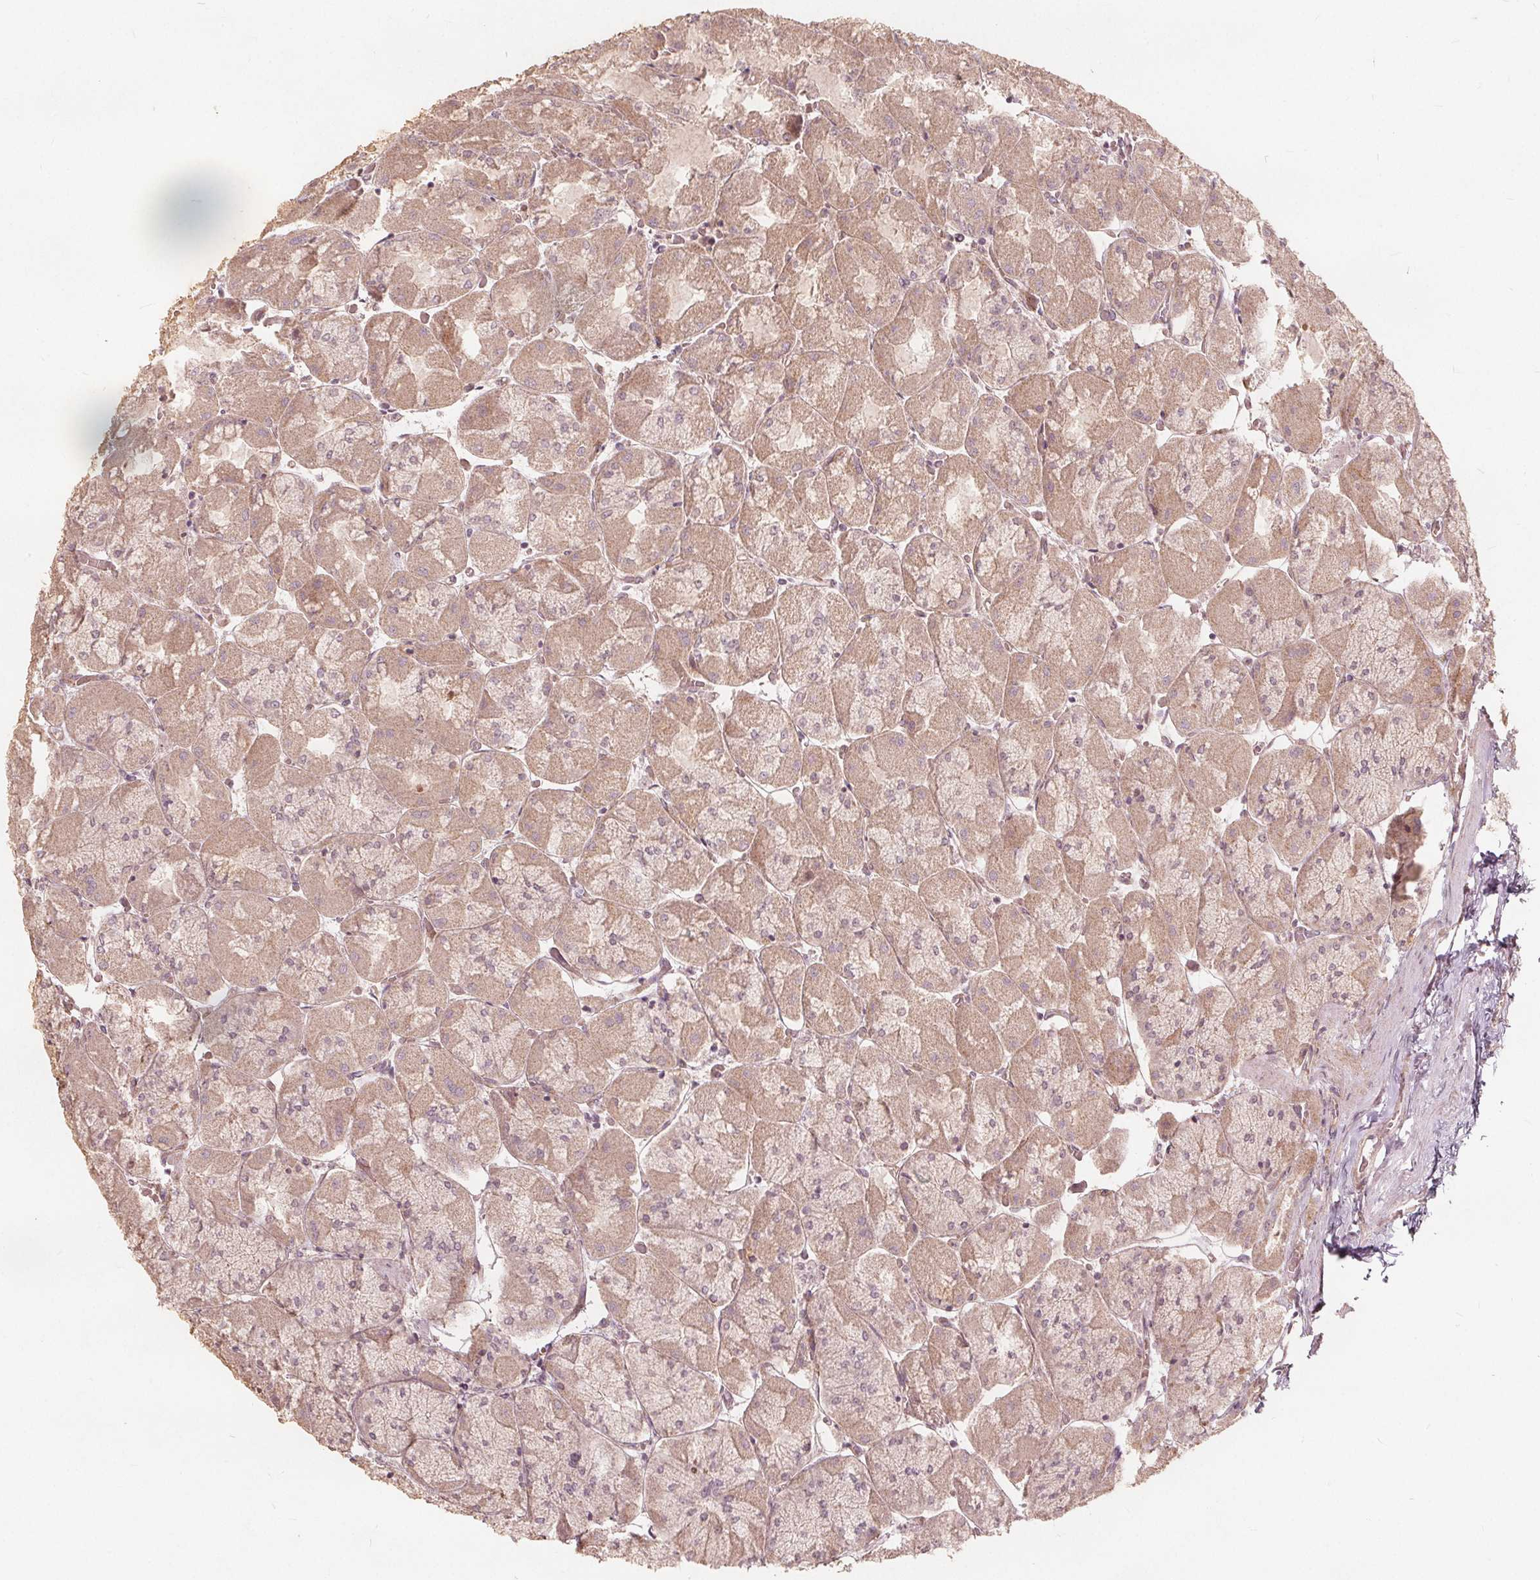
{"staining": {"intensity": "moderate", "quantity": "25%-75%", "location": "cytoplasmic/membranous"}, "tissue": "stomach", "cell_type": "Glandular cells", "image_type": "normal", "snomed": [{"axis": "morphology", "description": "Normal tissue, NOS"}, {"axis": "topography", "description": "Stomach"}], "caption": "This is a histology image of immunohistochemistry staining of benign stomach, which shows moderate staining in the cytoplasmic/membranous of glandular cells.", "gene": "PTPRT", "patient": {"sex": "female", "age": 61}}